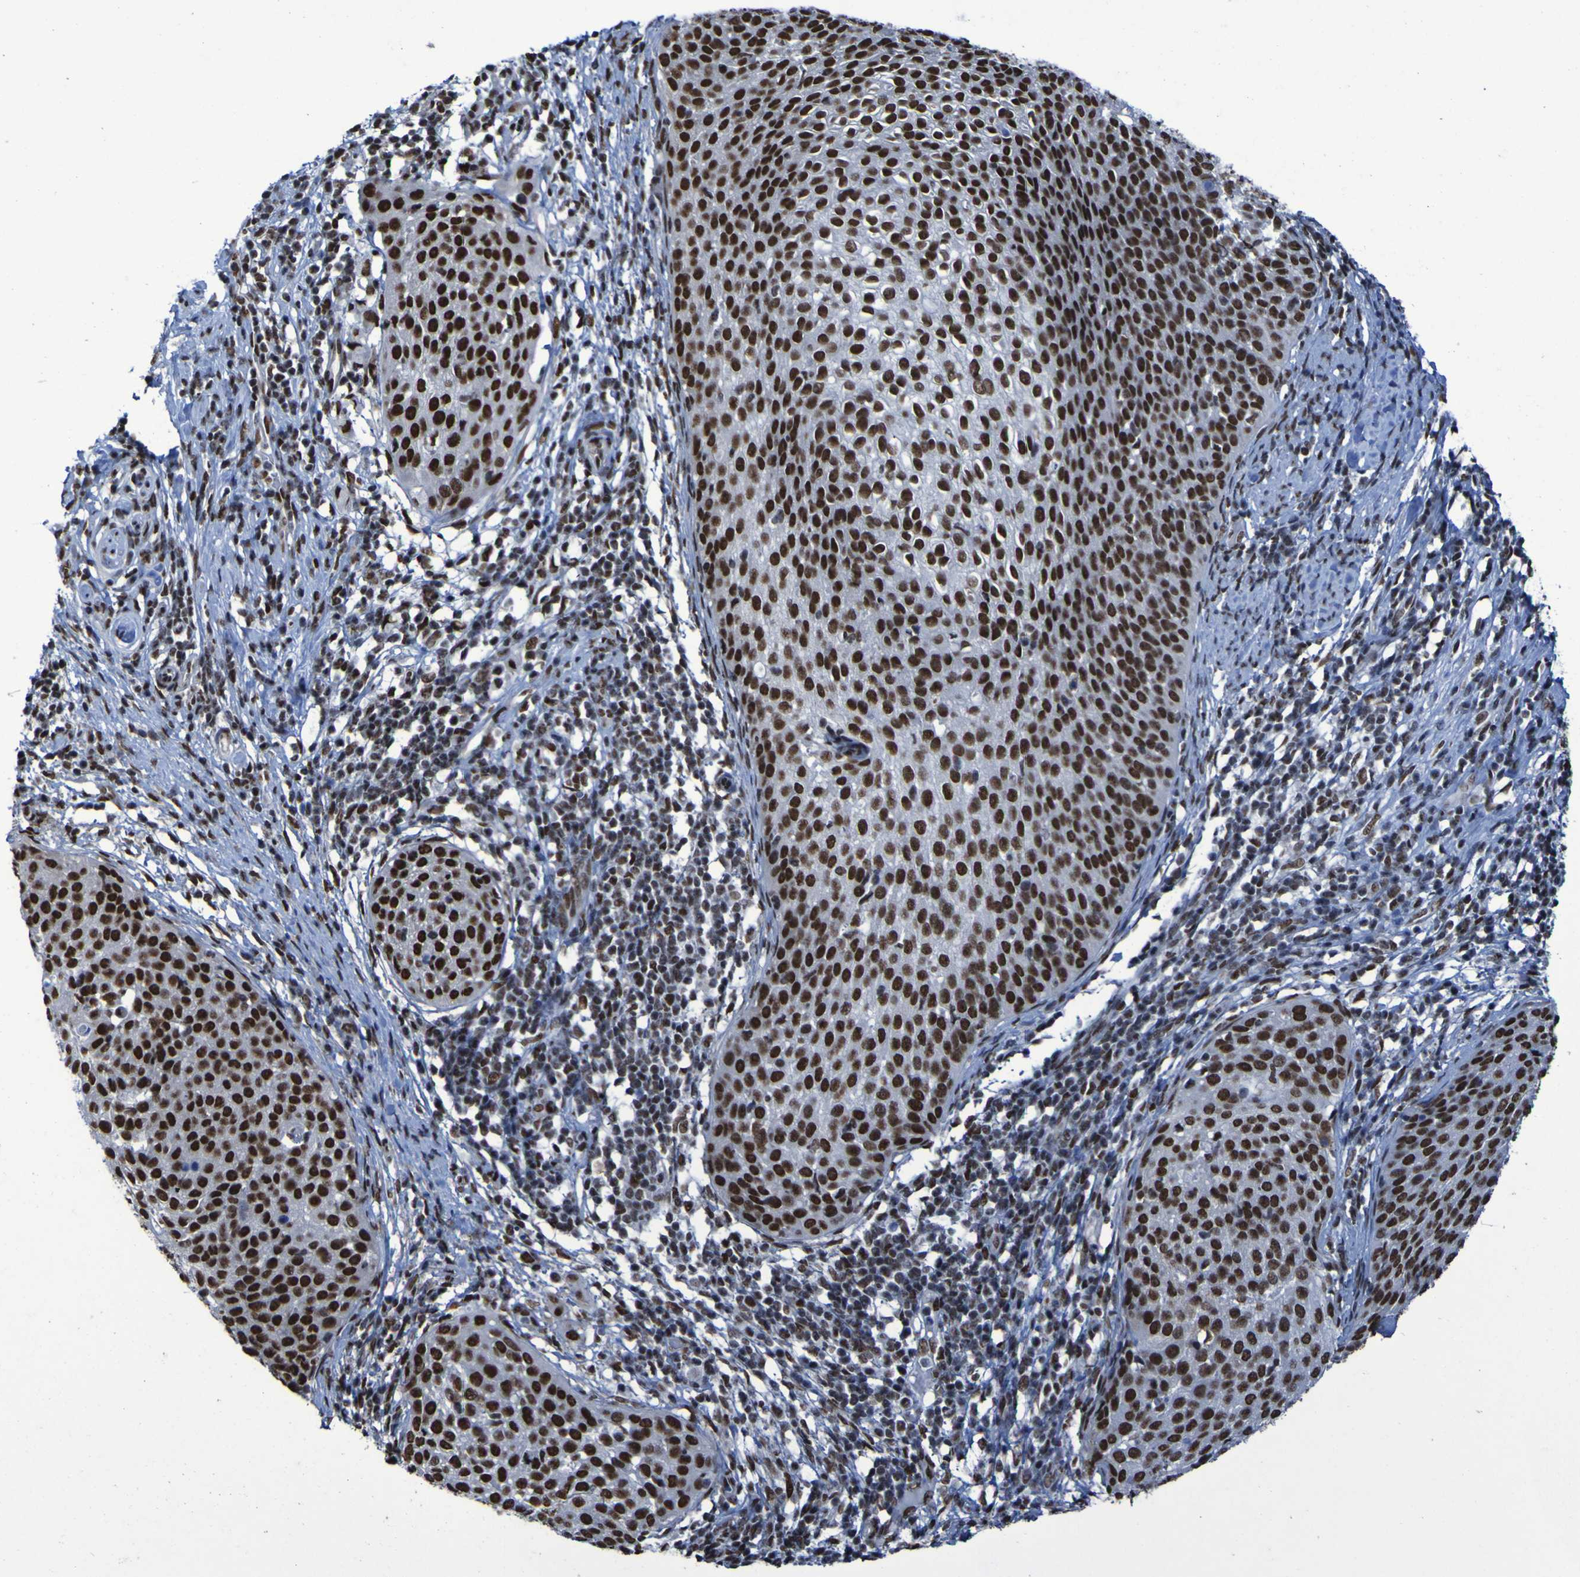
{"staining": {"intensity": "strong", "quantity": ">75%", "location": "nuclear"}, "tissue": "cervical cancer", "cell_type": "Tumor cells", "image_type": "cancer", "snomed": [{"axis": "morphology", "description": "Squamous cell carcinoma, NOS"}, {"axis": "topography", "description": "Cervix"}], "caption": "High-magnification brightfield microscopy of cervical squamous cell carcinoma stained with DAB (3,3'-diaminobenzidine) (brown) and counterstained with hematoxylin (blue). tumor cells exhibit strong nuclear positivity is seen in approximately>75% of cells. Using DAB (brown) and hematoxylin (blue) stains, captured at high magnification using brightfield microscopy.", "gene": "HNRNPR", "patient": {"sex": "female", "age": 51}}